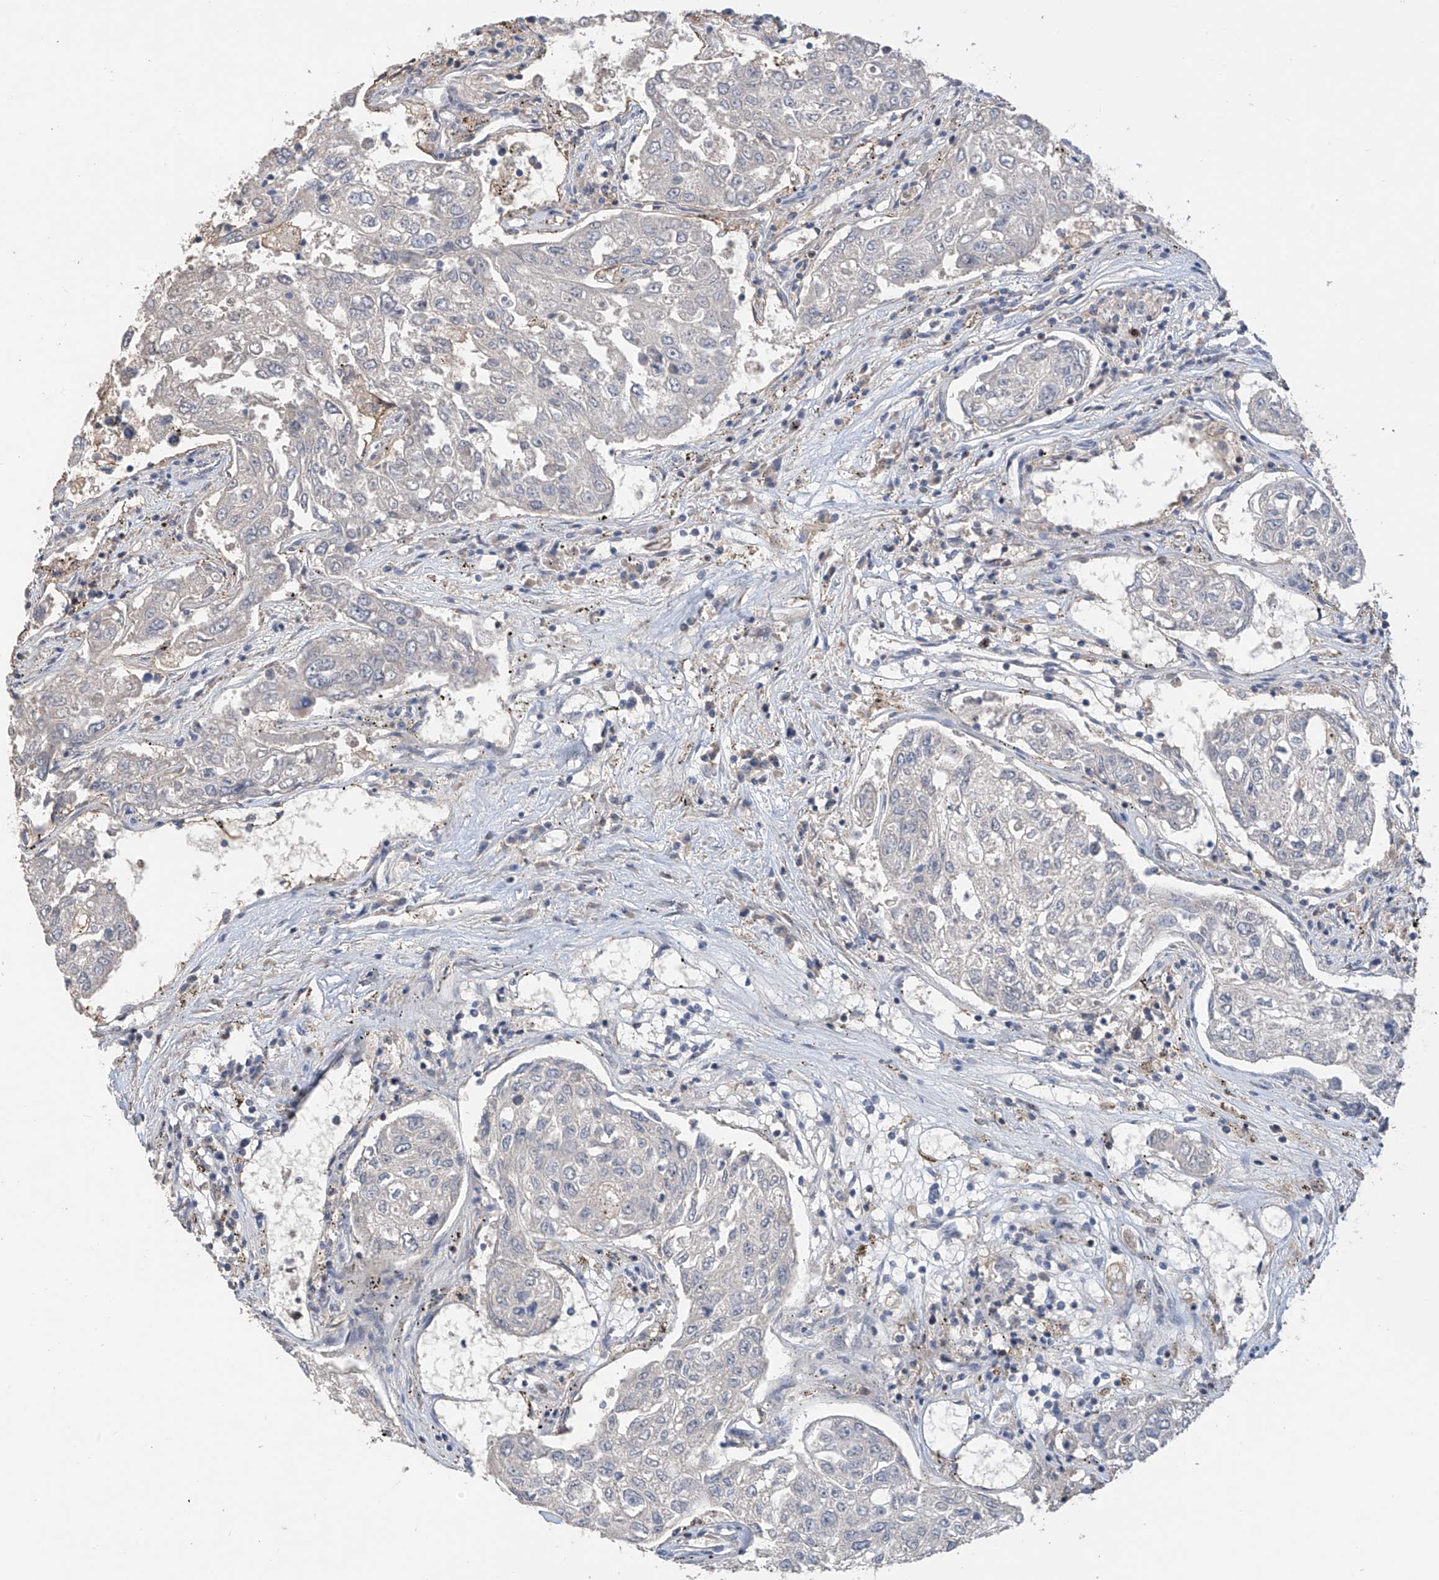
{"staining": {"intensity": "negative", "quantity": "none", "location": "none"}, "tissue": "urothelial cancer", "cell_type": "Tumor cells", "image_type": "cancer", "snomed": [{"axis": "morphology", "description": "Urothelial carcinoma, High grade"}, {"axis": "topography", "description": "Lymph node"}, {"axis": "topography", "description": "Urinary bladder"}], "caption": "The histopathology image reveals no significant staining in tumor cells of high-grade urothelial carcinoma. Nuclei are stained in blue.", "gene": "C1orf131", "patient": {"sex": "male", "age": 51}}